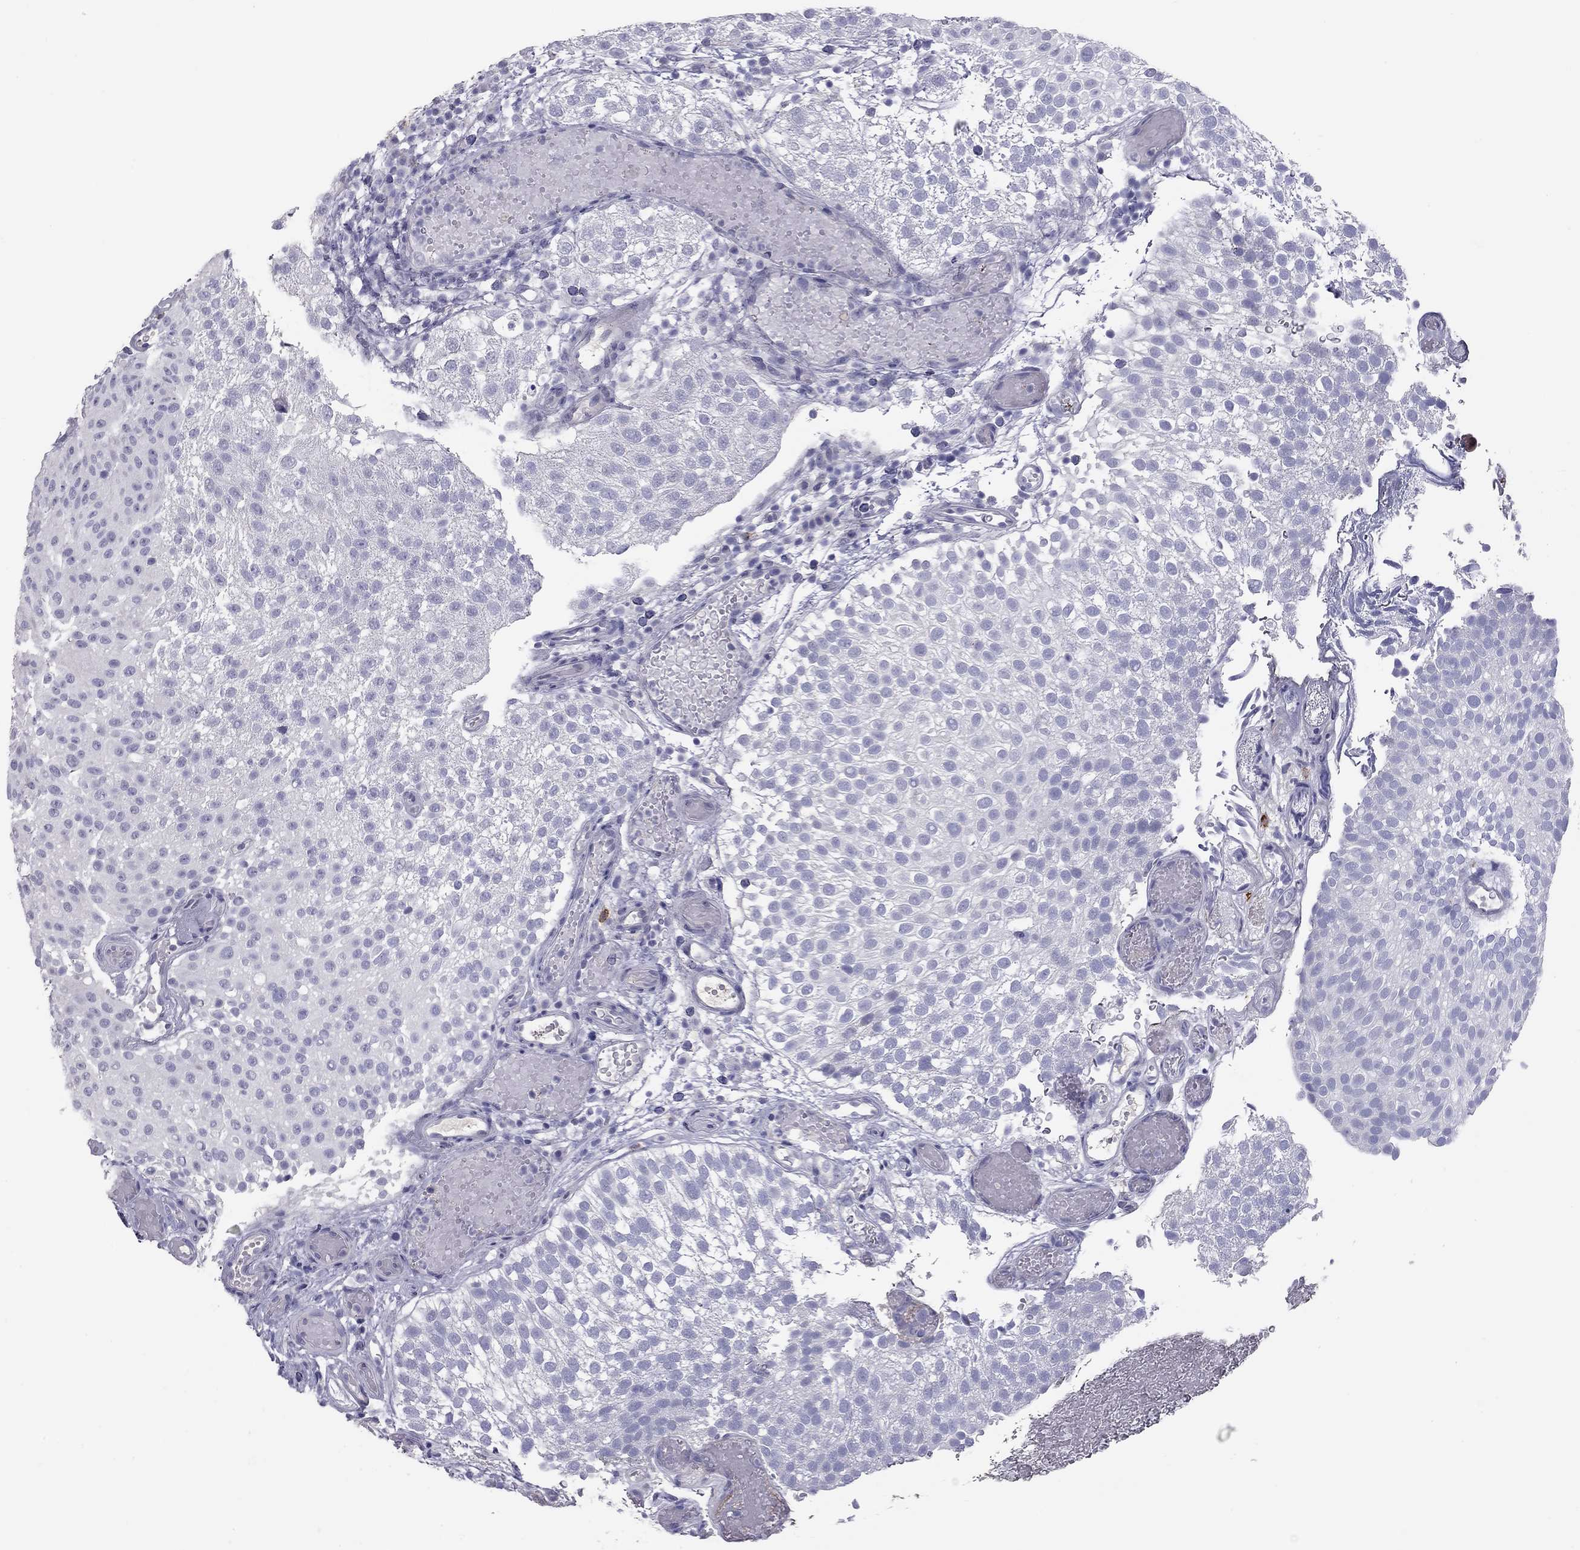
{"staining": {"intensity": "negative", "quantity": "none", "location": "none"}, "tissue": "urothelial cancer", "cell_type": "Tumor cells", "image_type": "cancer", "snomed": [{"axis": "morphology", "description": "Urothelial carcinoma, Low grade"}, {"axis": "topography", "description": "Urinary bladder"}], "caption": "Urothelial cancer was stained to show a protein in brown. There is no significant staining in tumor cells.", "gene": "IL17REL", "patient": {"sex": "male", "age": 78}}